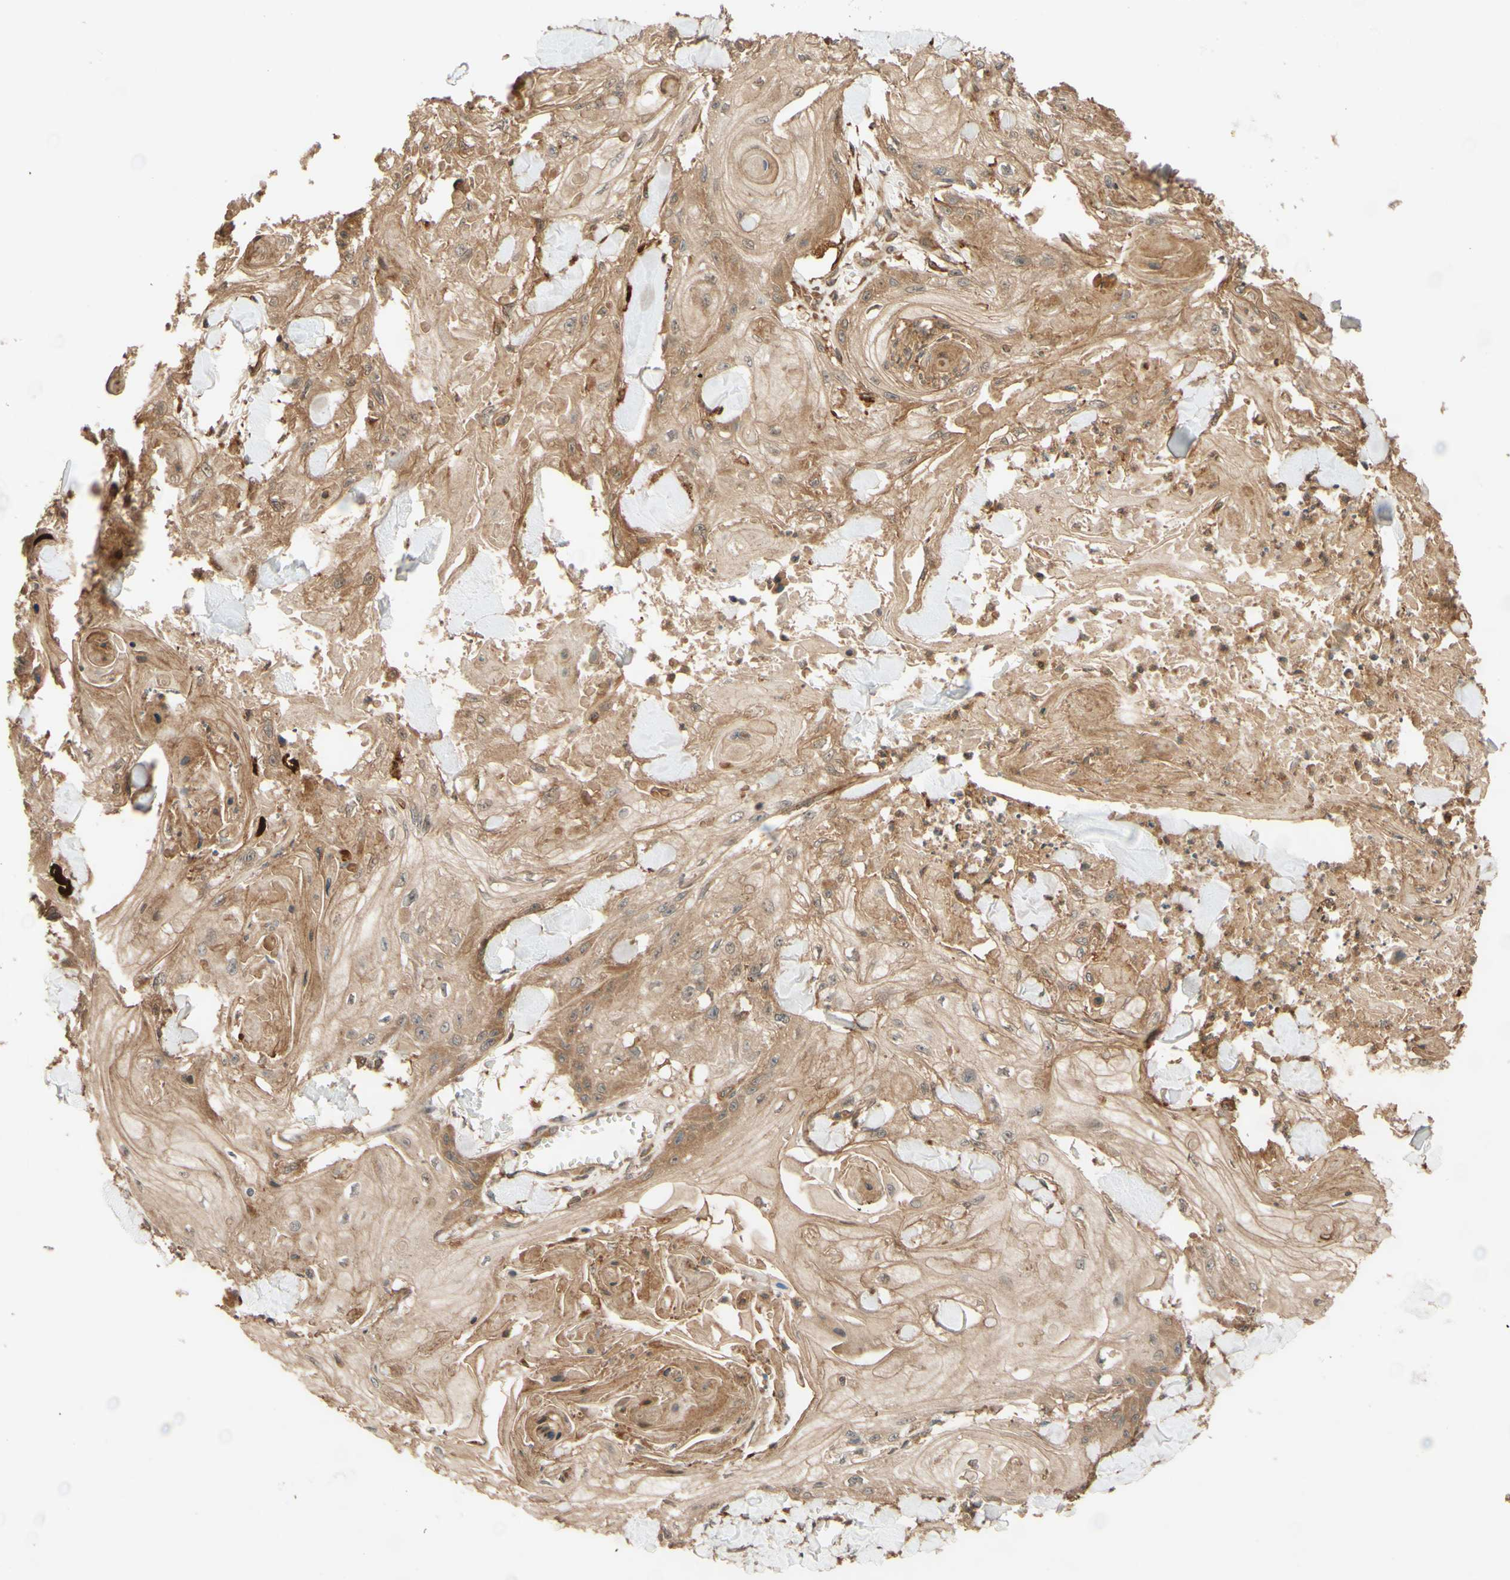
{"staining": {"intensity": "moderate", "quantity": ">75%", "location": "cytoplasmic/membranous"}, "tissue": "skin cancer", "cell_type": "Tumor cells", "image_type": "cancer", "snomed": [{"axis": "morphology", "description": "Squamous cell carcinoma, NOS"}, {"axis": "topography", "description": "Skin"}], "caption": "Protein expression analysis of squamous cell carcinoma (skin) demonstrates moderate cytoplasmic/membranous positivity in about >75% of tumor cells.", "gene": "RNF19A", "patient": {"sex": "male", "age": 74}}